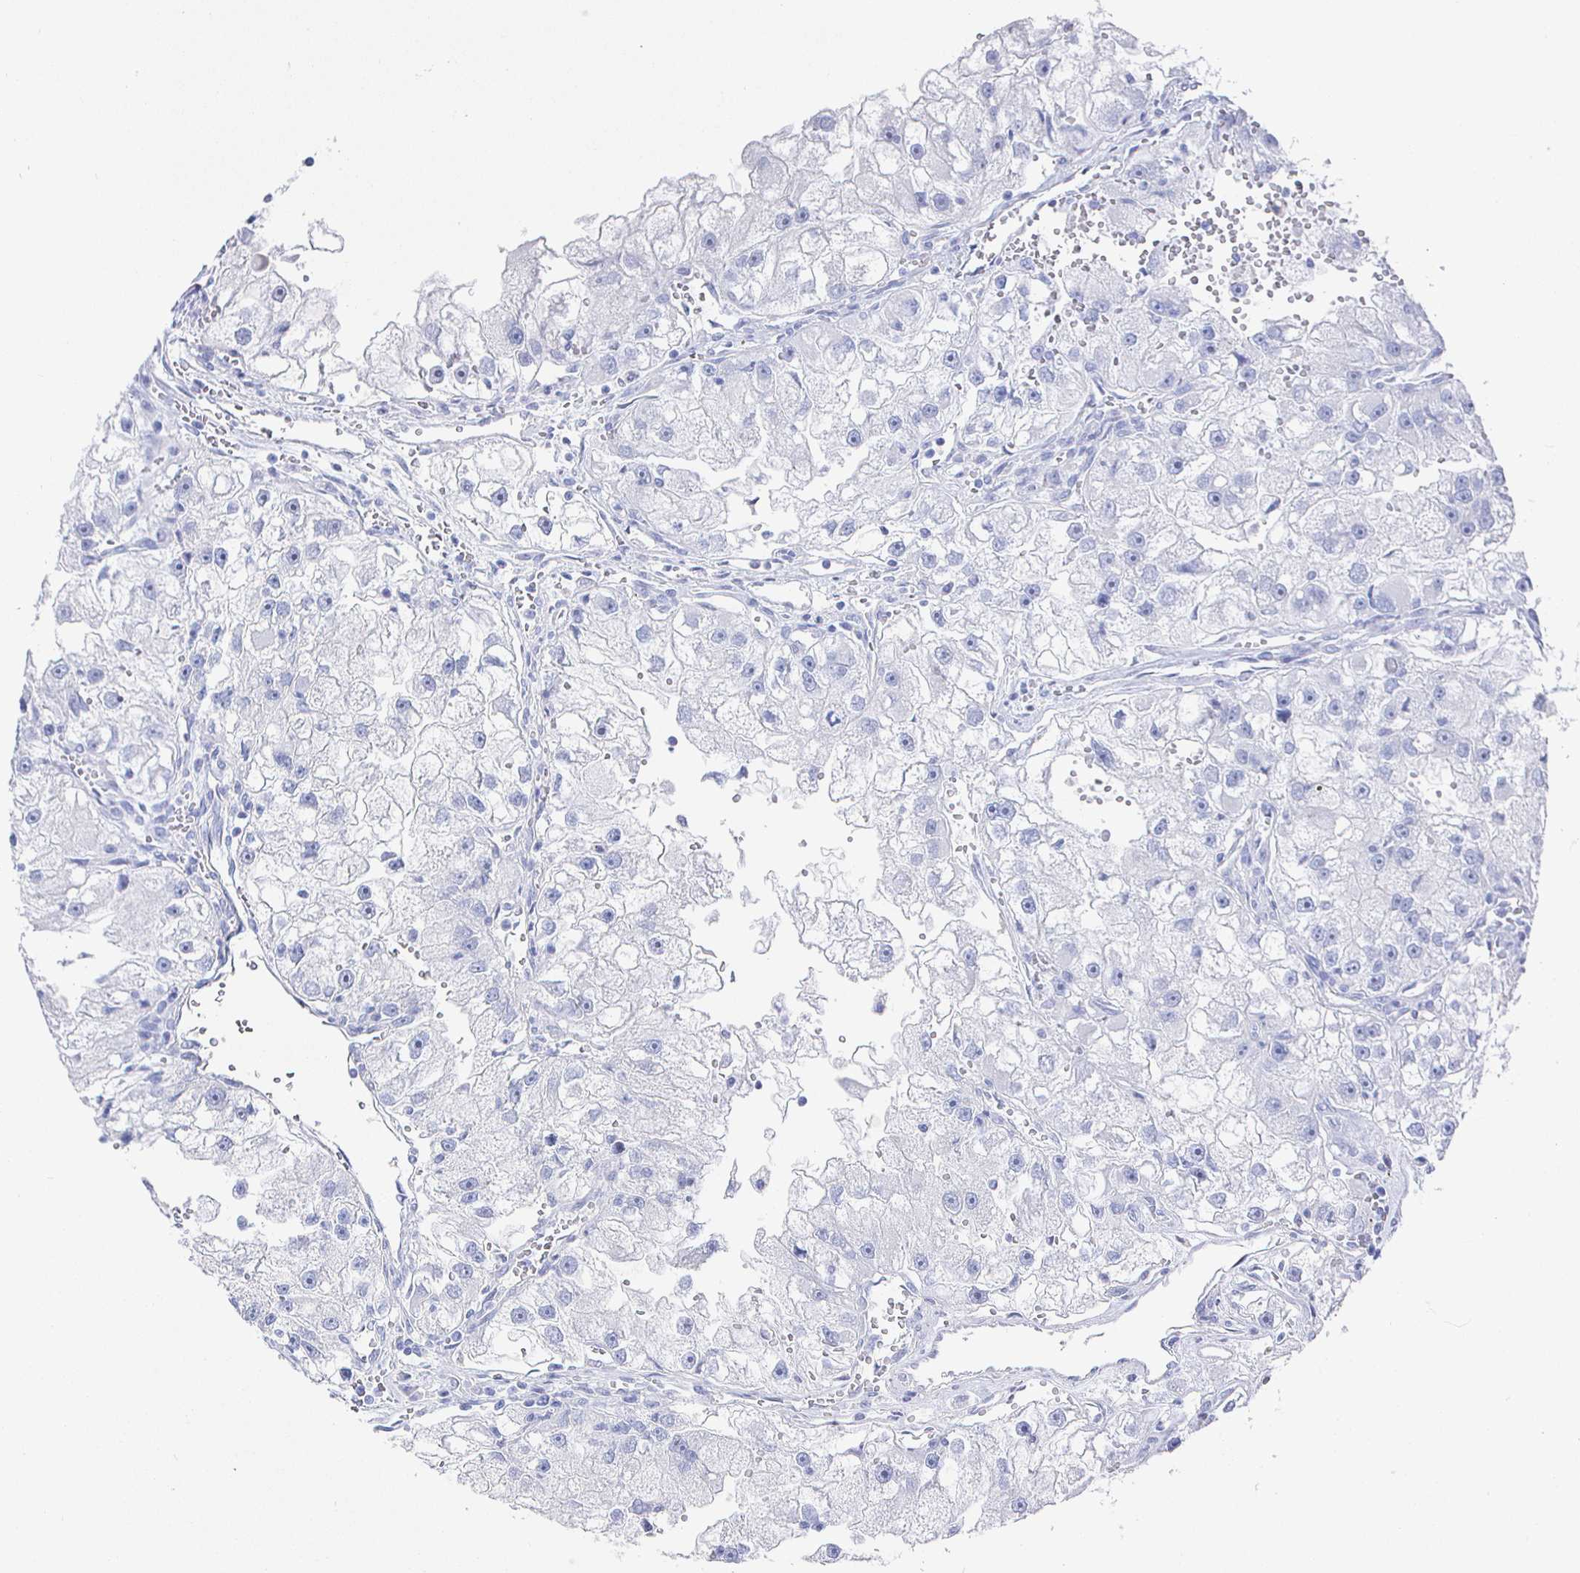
{"staining": {"intensity": "negative", "quantity": "none", "location": "none"}, "tissue": "renal cancer", "cell_type": "Tumor cells", "image_type": "cancer", "snomed": [{"axis": "morphology", "description": "Adenocarcinoma, NOS"}, {"axis": "topography", "description": "Kidney"}], "caption": "Immunohistochemical staining of human renal cancer shows no significant positivity in tumor cells. (DAB (3,3'-diaminobenzidine) immunohistochemistry, high magnification).", "gene": "CLCA1", "patient": {"sex": "male", "age": 63}}